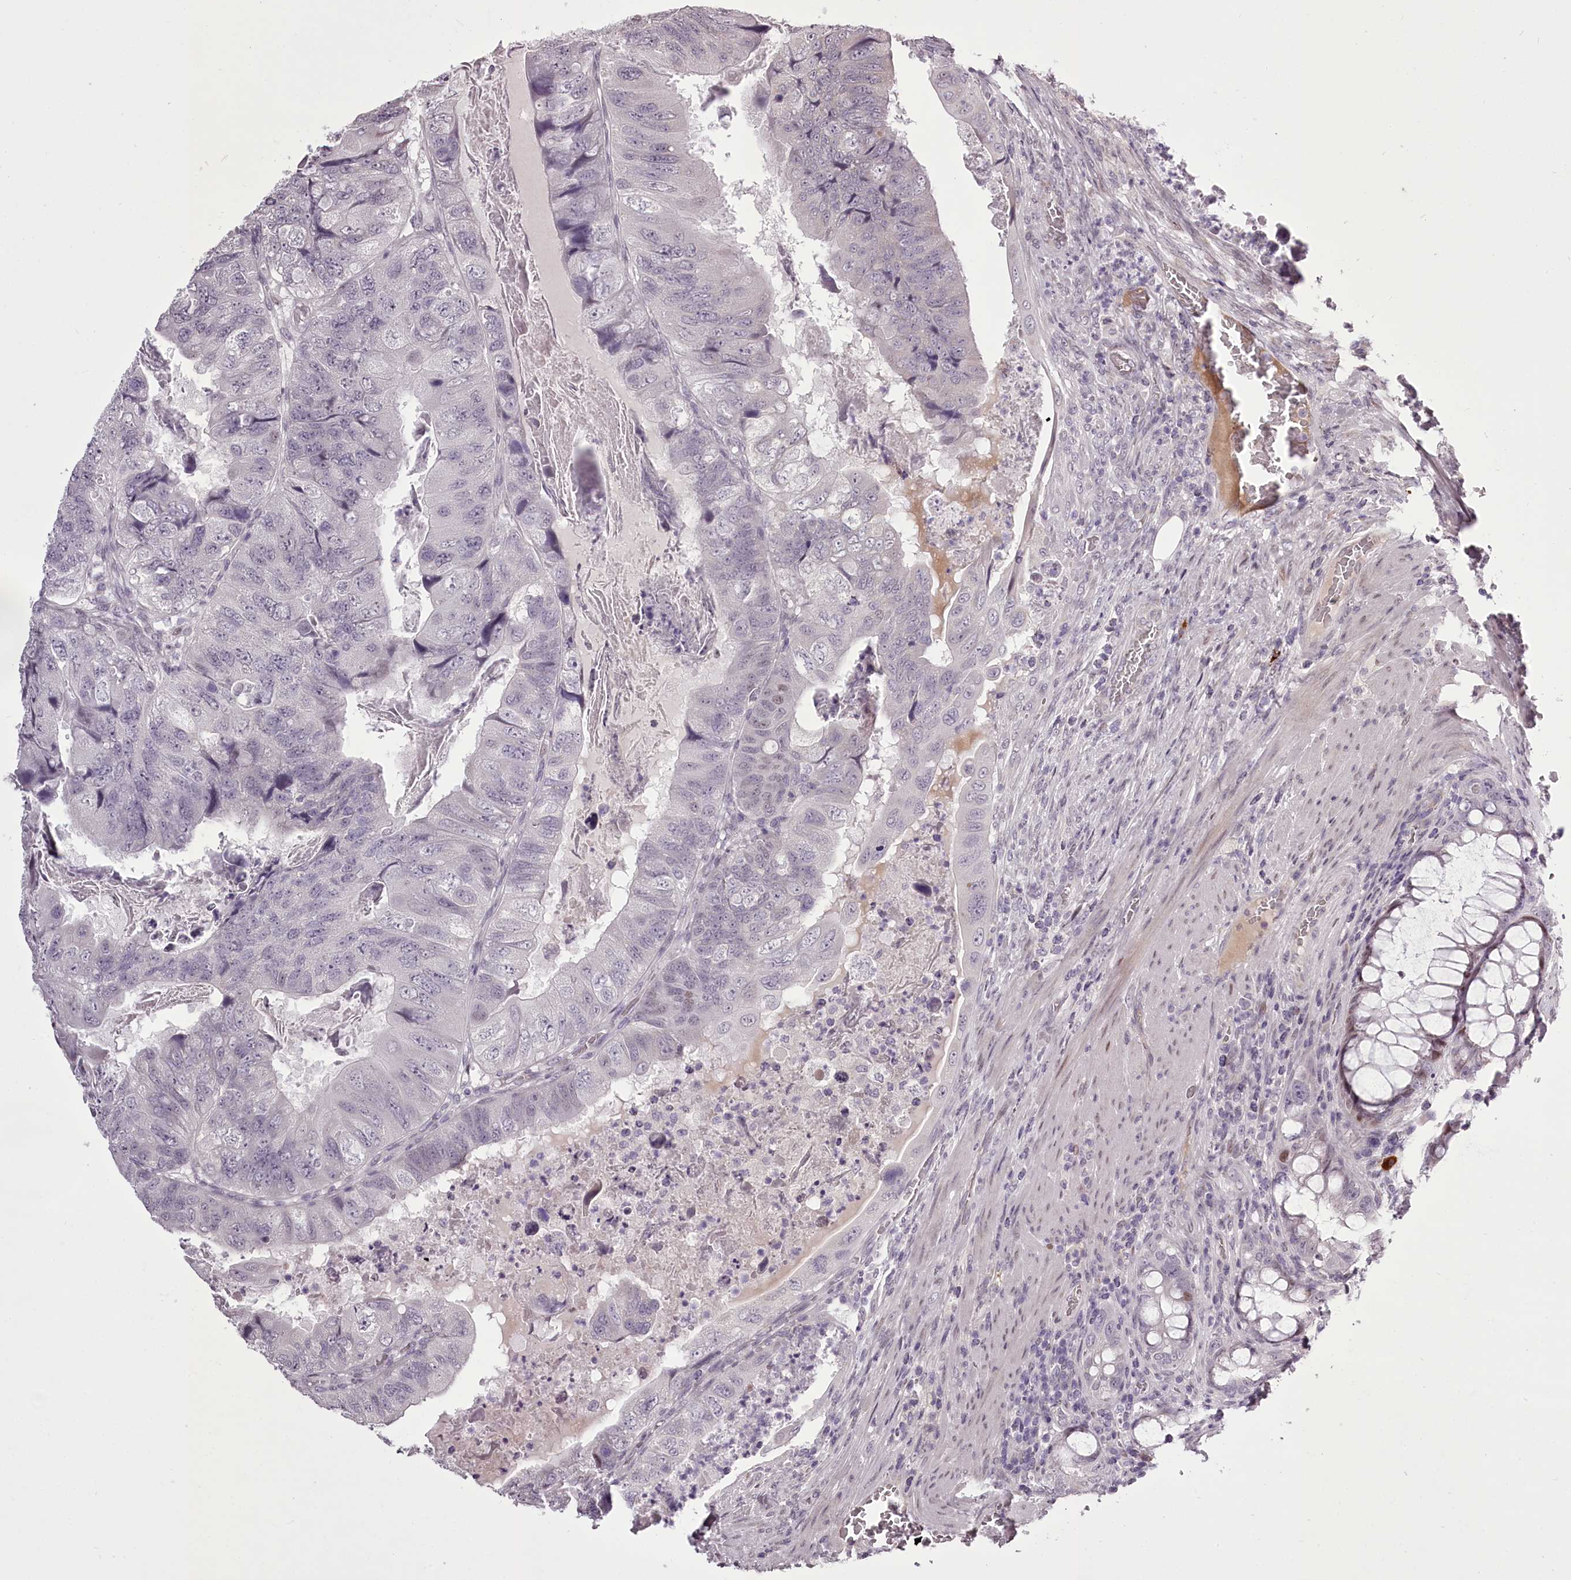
{"staining": {"intensity": "negative", "quantity": "none", "location": "none"}, "tissue": "colorectal cancer", "cell_type": "Tumor cells", "image_type": "cancer", "snomed": [{"axis": "morphology", "description": "Adenocarcinoma, NOS"}, {"axis": "topography", "description": "Rectum"}], "caption": "Adenocarcinoma (colorectal) was stained to show a protein in brown. There is no significant positivity in tumor cells.", "gene": "C1orf56", "patient": {"sex": "male", "age": 63}}